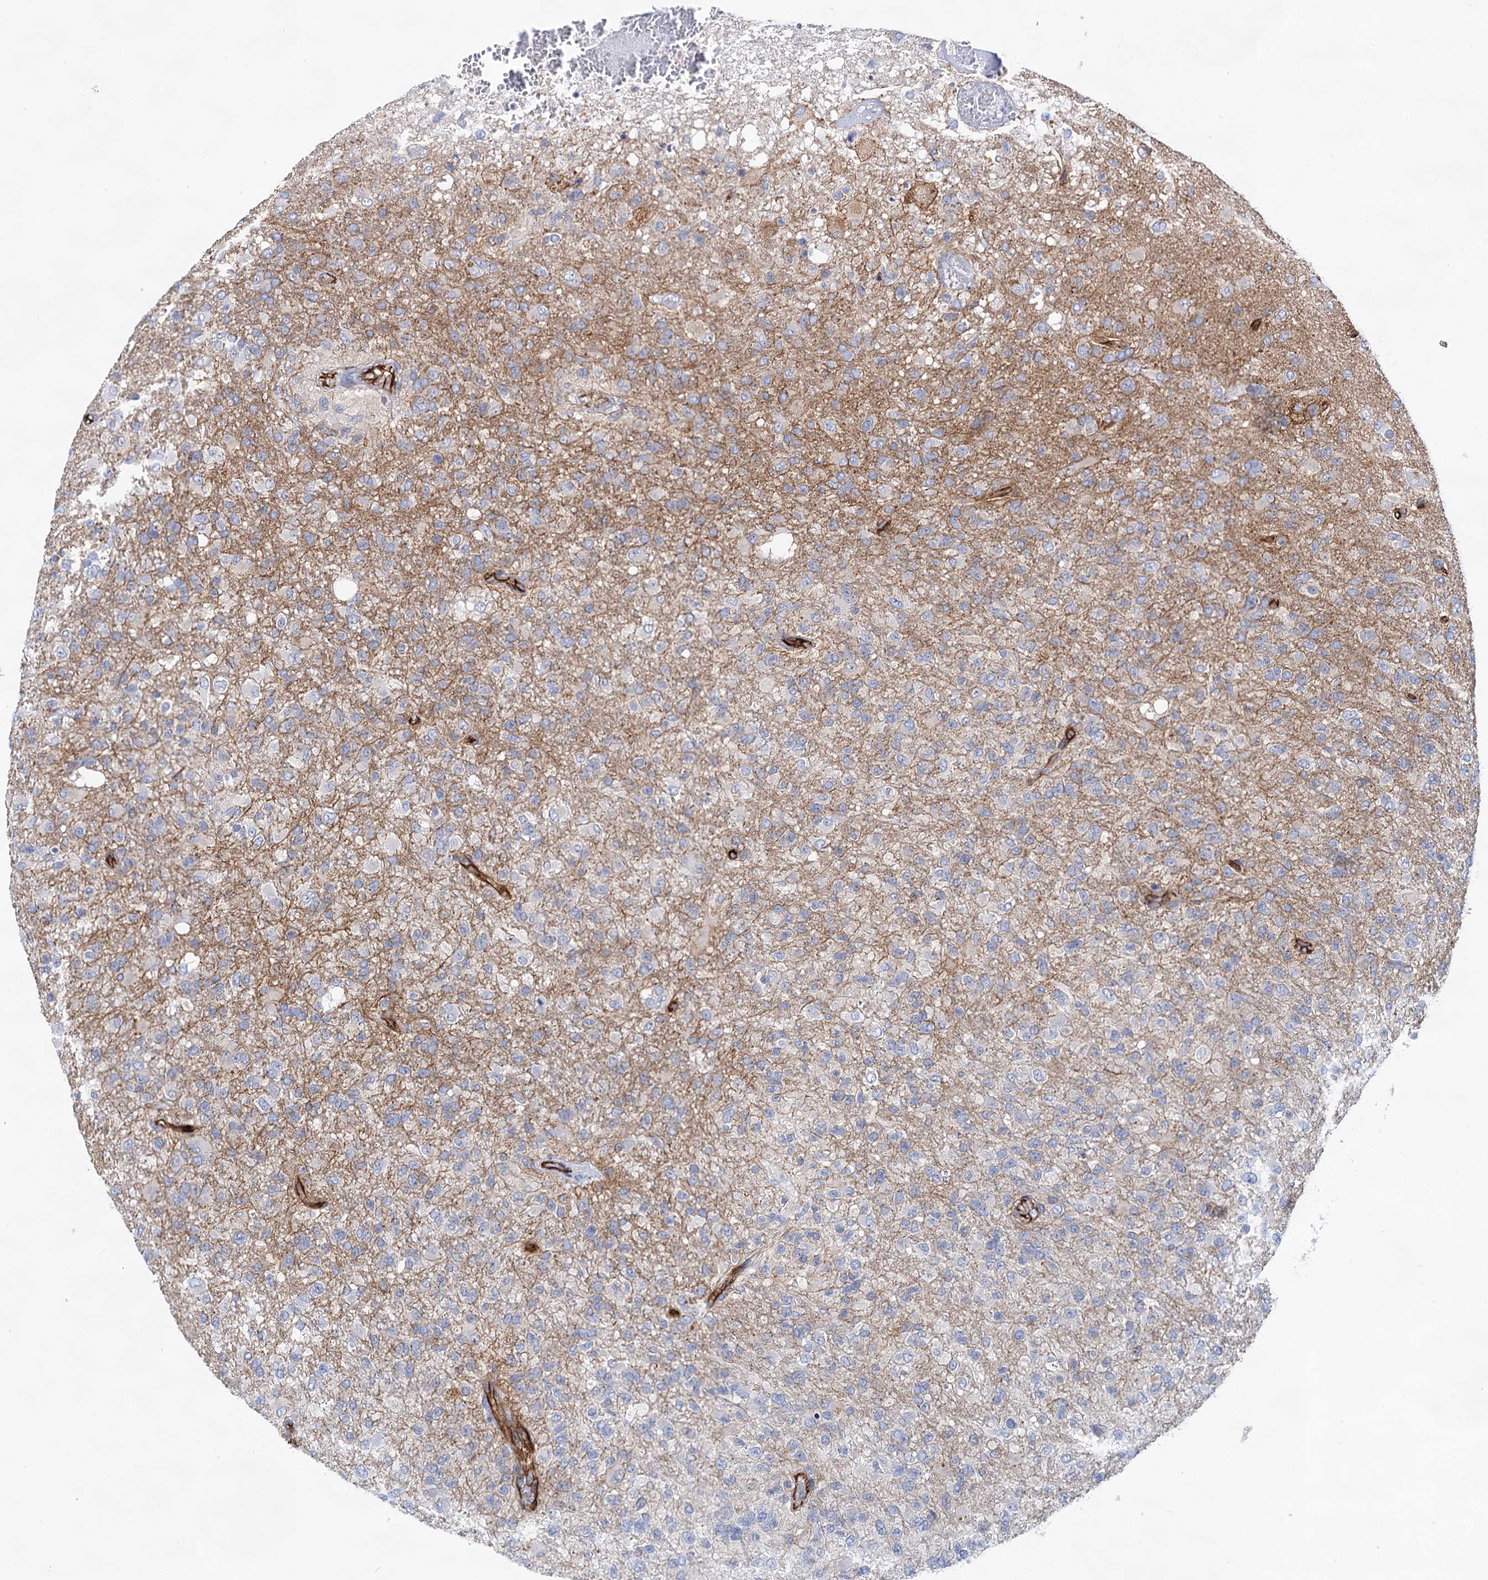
{"staining": {"intensity": "negative", "quantity": "none", "location": "none"}, "tissue": "glioma", "cell_type": "Tumor cells", "image_type": "cancer", "snomed": [{"axis": "morphology", "description": "Glioma, malignant, High grade"}, {"axis": "topography", "description": "Brain"}], "caption": "A high-resolution image shows IHC staining of malignant high-grade glioma, which demonstrates no significant positivity in tumor cells. The staining is performed using DAB brown chromogen with nuclei counter-stained in using hematoxylin.", "gene": "ABLIM1", "patient": {"sex": "female", "age": 74}}